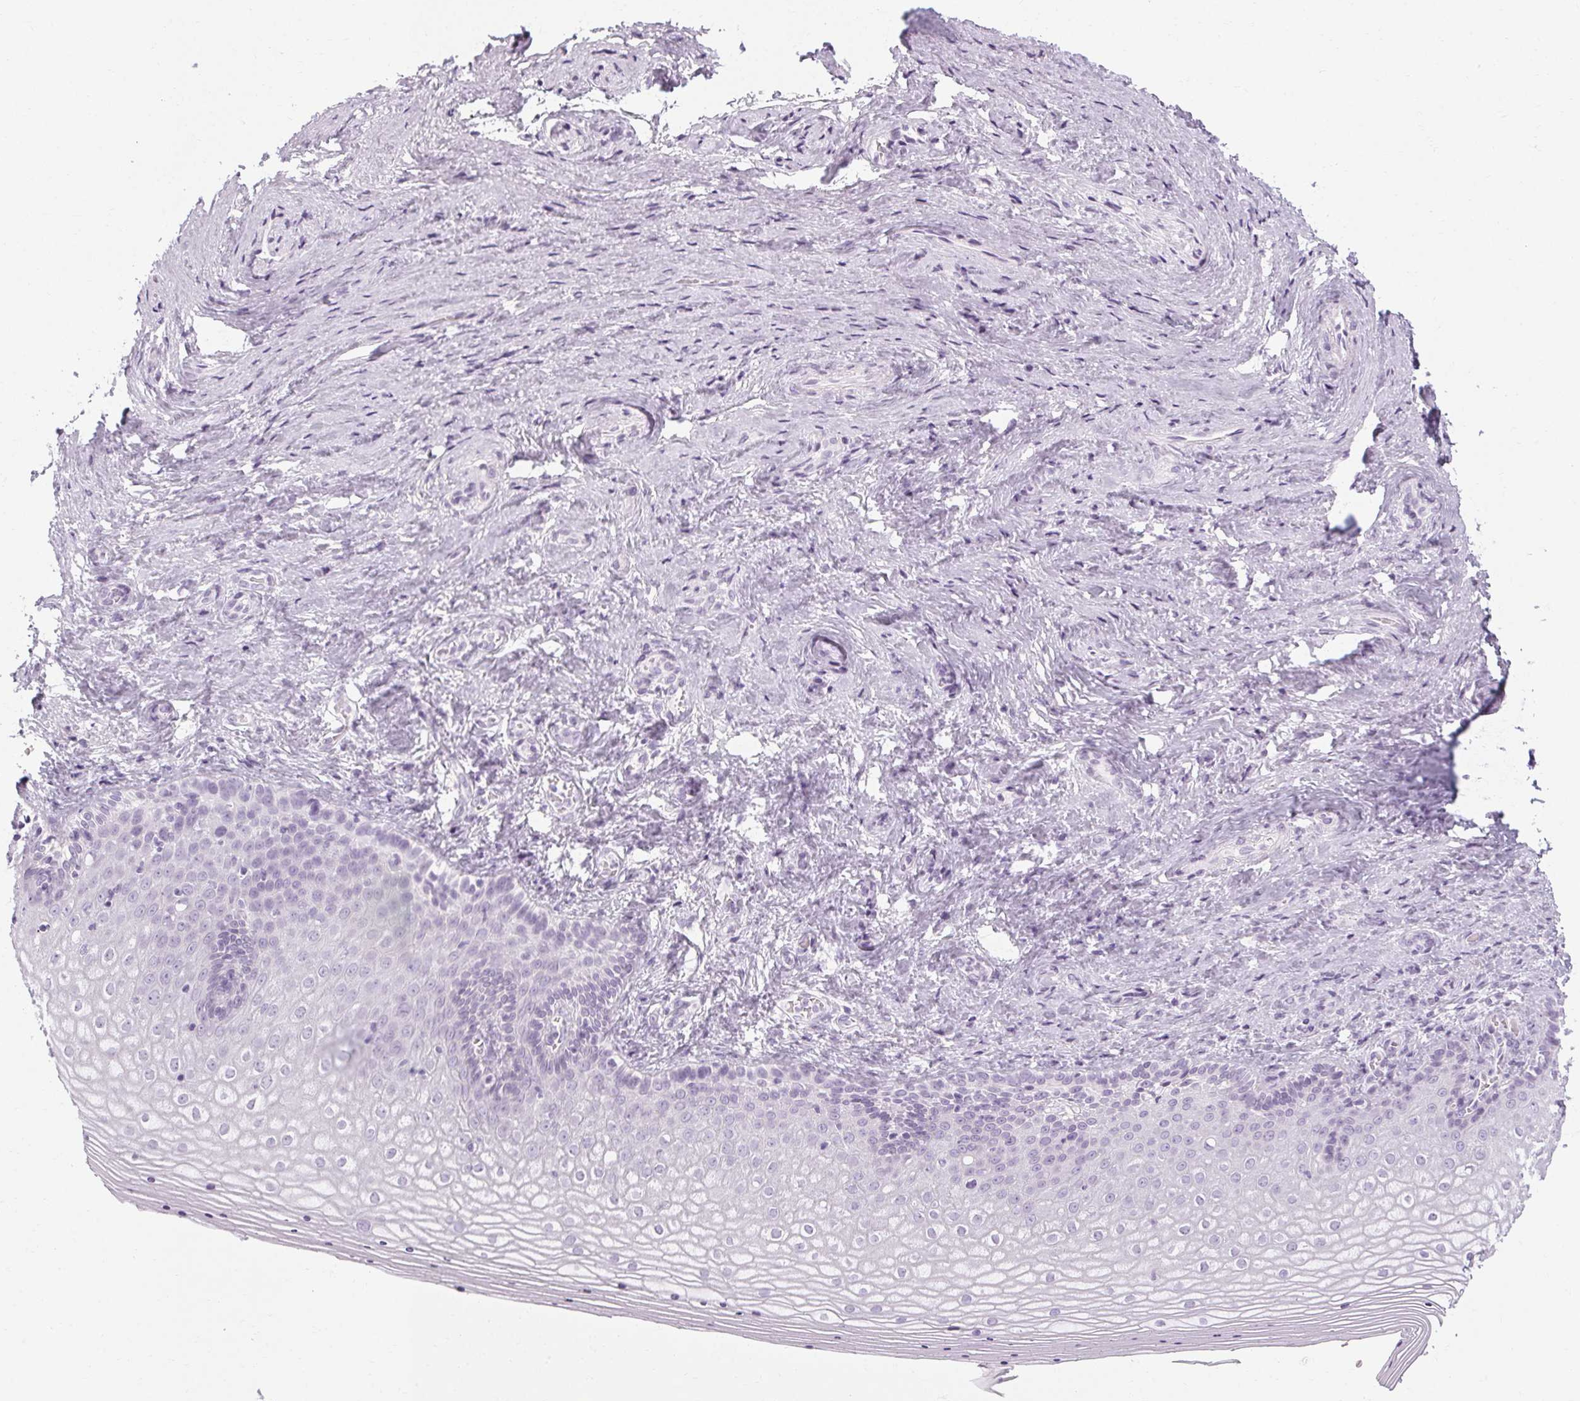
{"staining": {"intensity": "negative", "quantity": "none", "location": "none"}, "tissue": "vagina", "cell_type": "Squamous epithelial cells", "image_type": "normal", "snomed": [{"axis": "morphology", "description": "Normal tissue, NOS"}, {"axis": "topography", "description": "Vagina"}], "caption": "Immunohistochemistry histopathology image of normal human vagina stained for a protein (brown), which displays no expression in squamous epithelial cells. Brightfield microscopy of immunohistochemistry stained with DAB (brown) and hematoxylin (blue), captured at high magnification.", "gene": "POMC", "patient": {"sex": "female", "age": 42}}